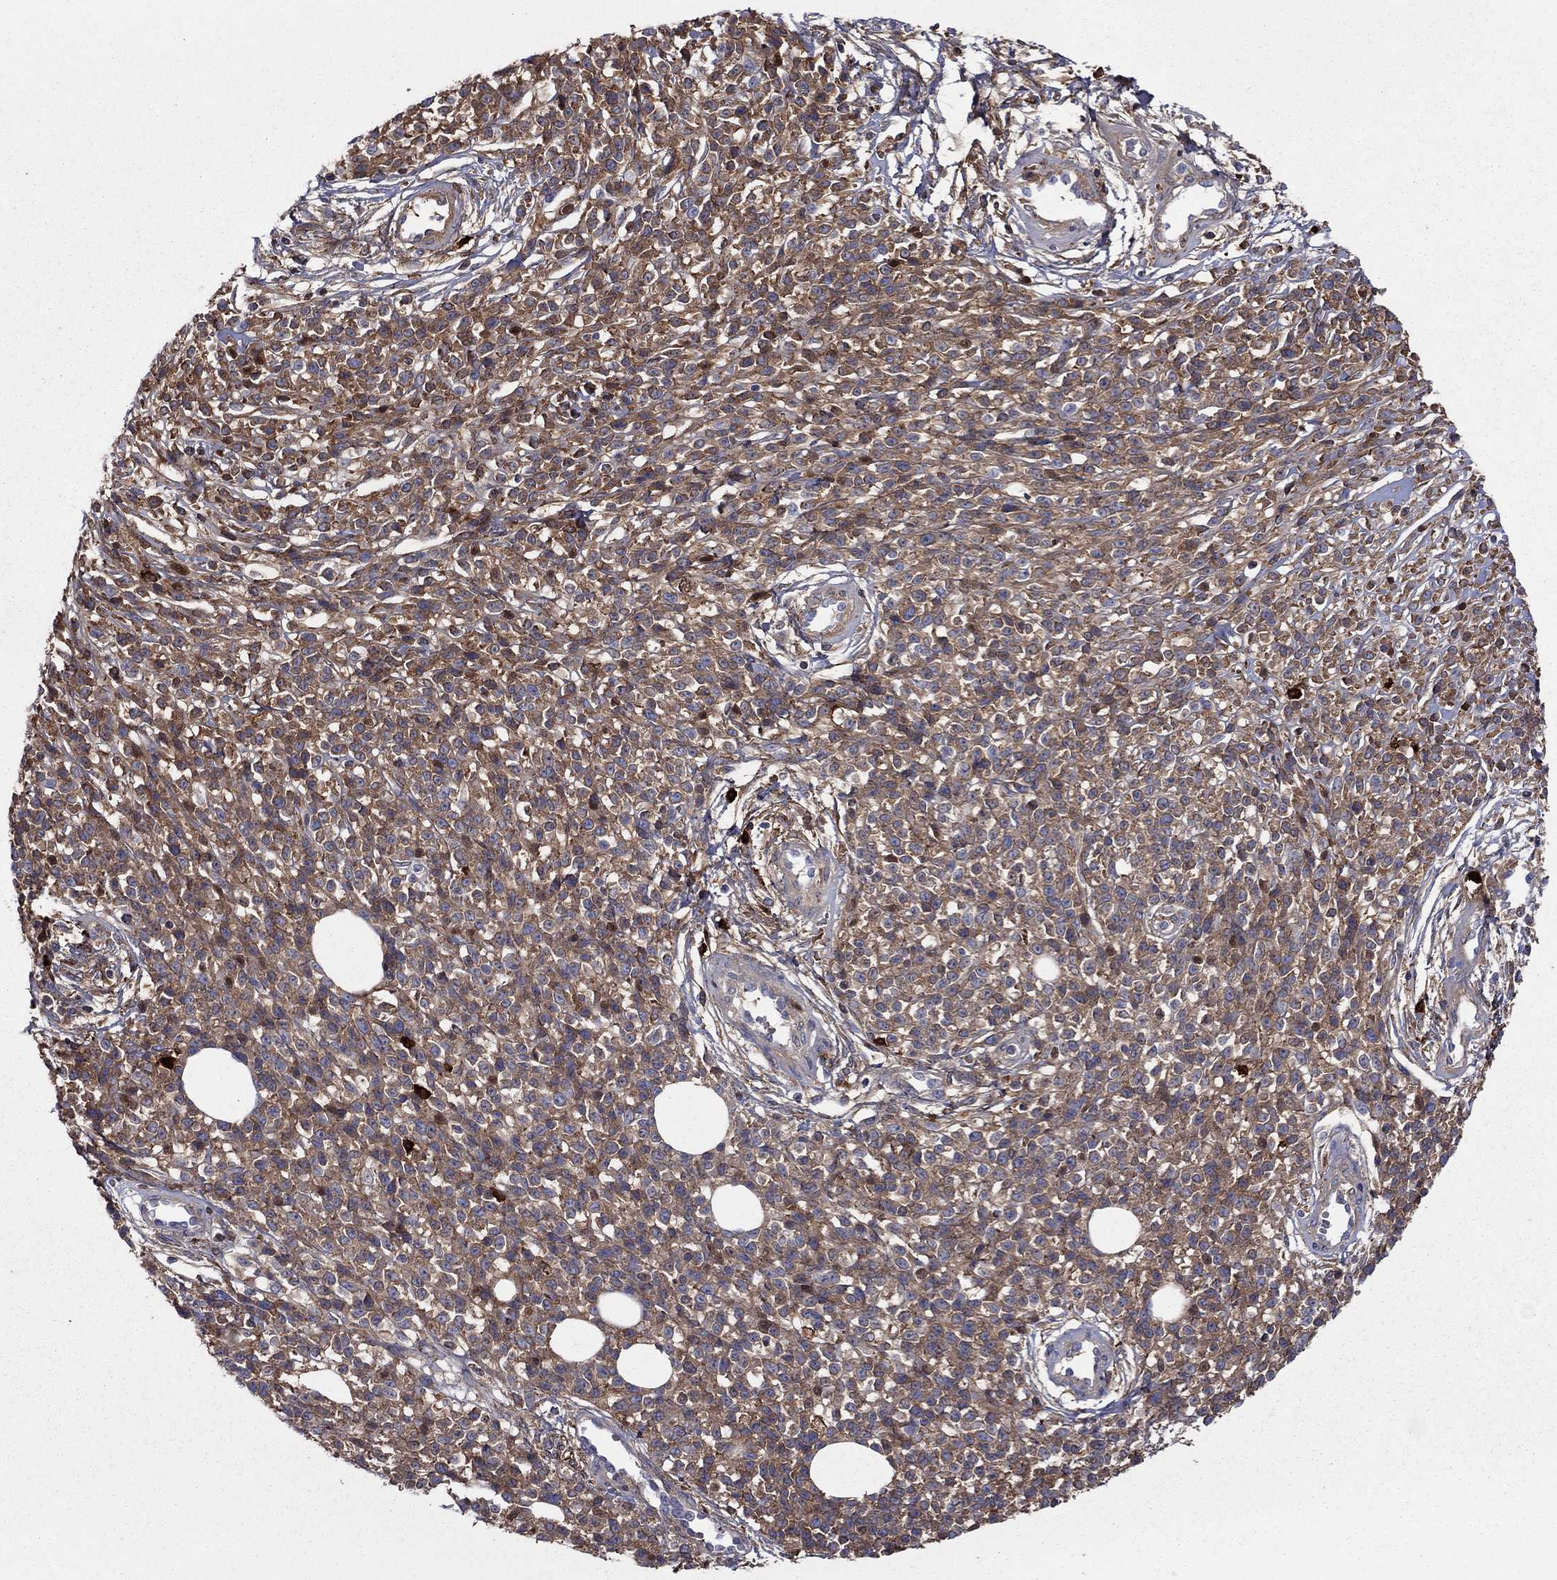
{"staining": {"intensity": "moderate", "quantity": ">75%", "location": "cytoplasmic/membranous"}, "tissue": "melanoma", "cell_type": "Tumor cells", "image_type": "cancer", "snomed": [{"axis": "morphology", "description": "Malignant melanoma, NOS"}, {"axis": "topography", "description": "Skin"}, {"axis": "topography", "description": "Skin of trunk"}], "caption": "Tumor cells exhibit medium levels of moderate cytoplasmic/membranous staining in approximately >75% of cells in melanoma.", "gene": "HPX", "patient": {"sex": "male", "age": 74}}